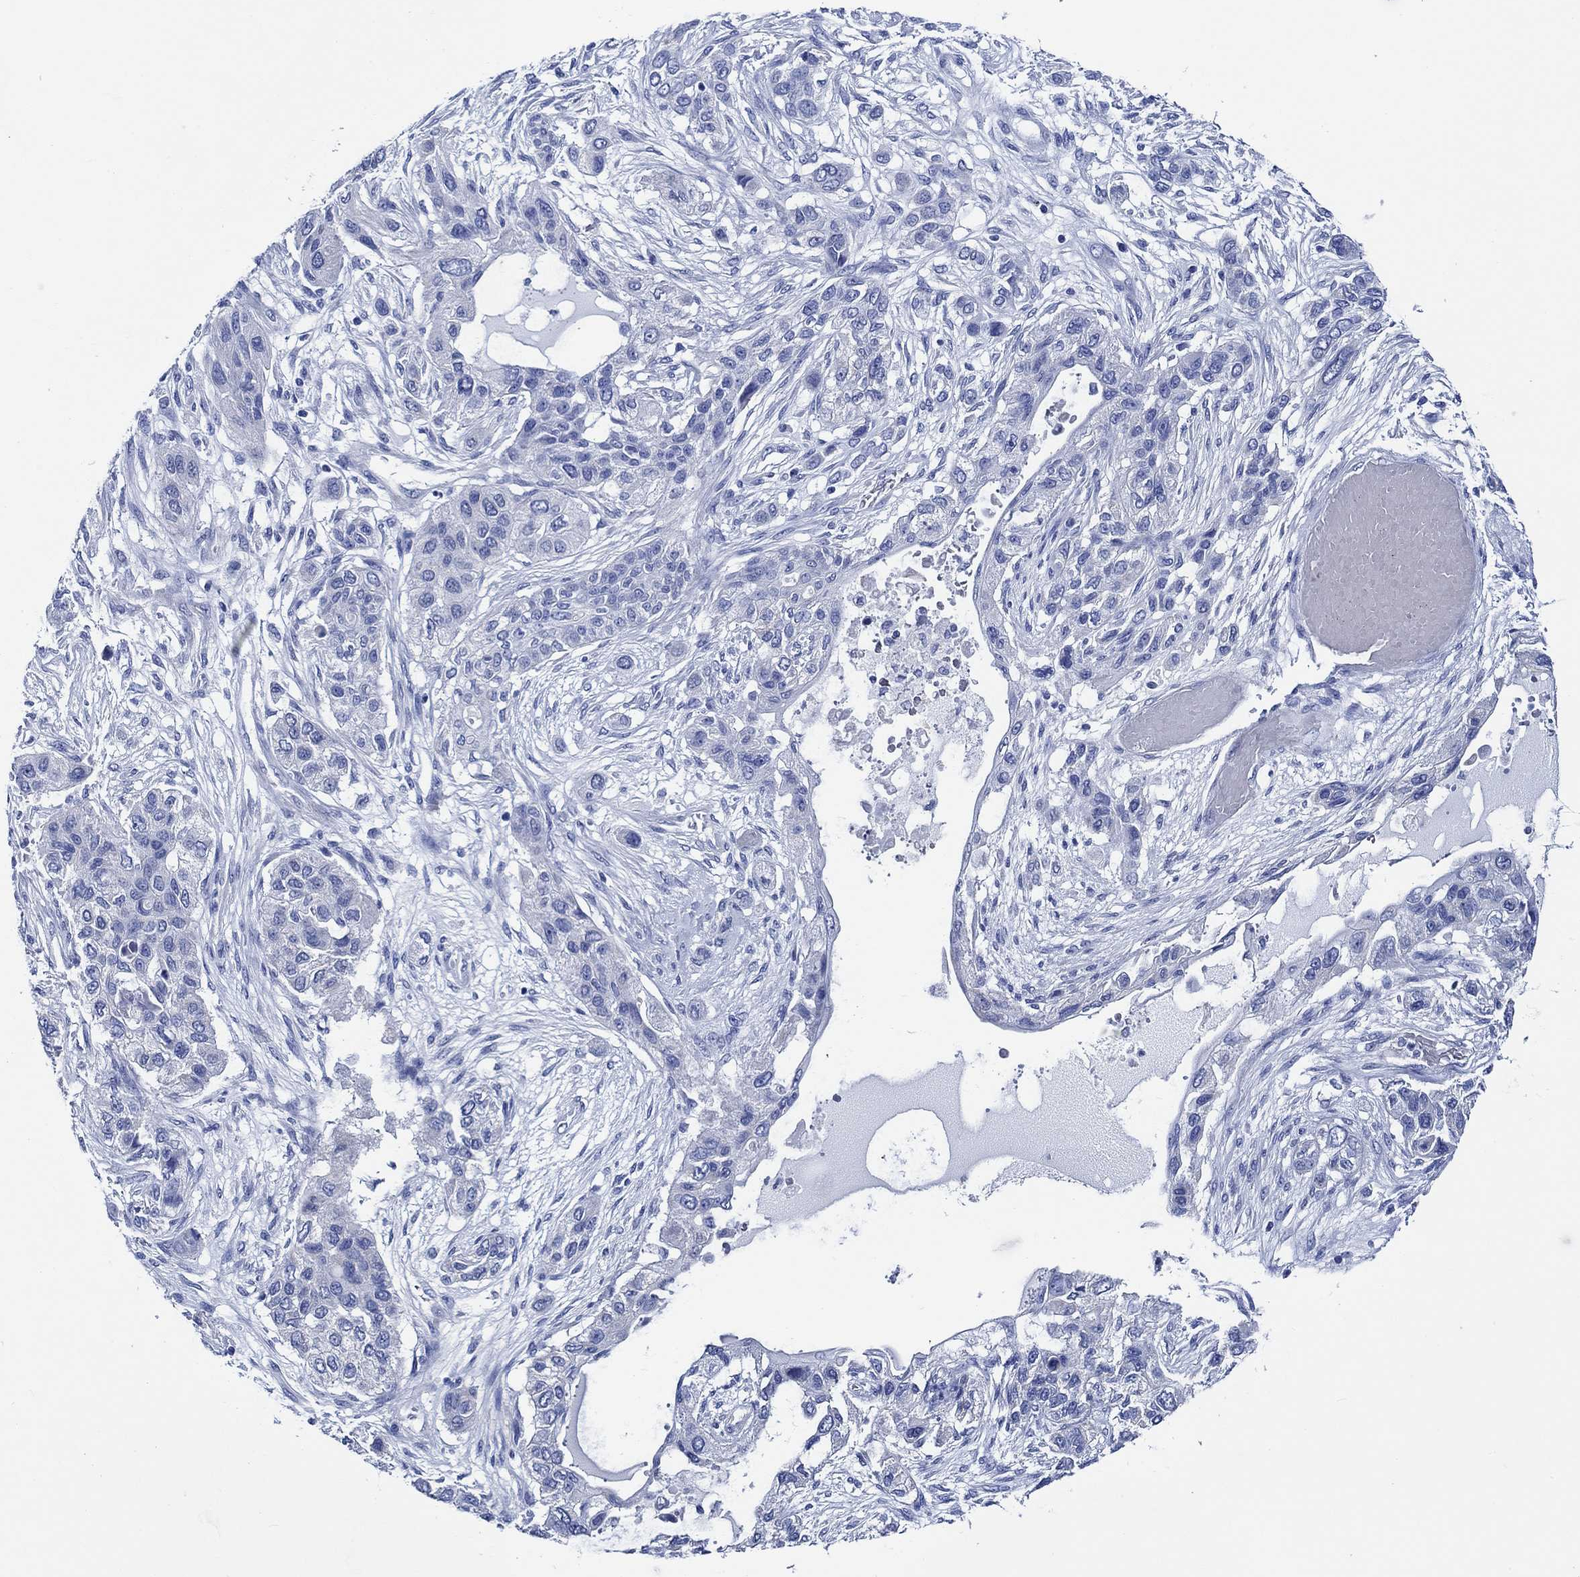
{"staining": {"intensity": "negative", "quantity": "none", "location": "none"}, "tissue": "lung cancer", "cell_type": "Tumor cells", "image_type": "cancer", "snomed": [{"axis": "morphology", "description": "Squamous cell carcinoma, NOS"}, {"axis": "topography", "description": "Lung"}], "caption": "An IHC micrograph of lung cancer (squamous cell carcinoma) is shown. There is no staining in tumor cells of lung cancer (squamous cell carcinoma).", "gene": "WDR62", "patient": {"sex": "female", "age": 70}}